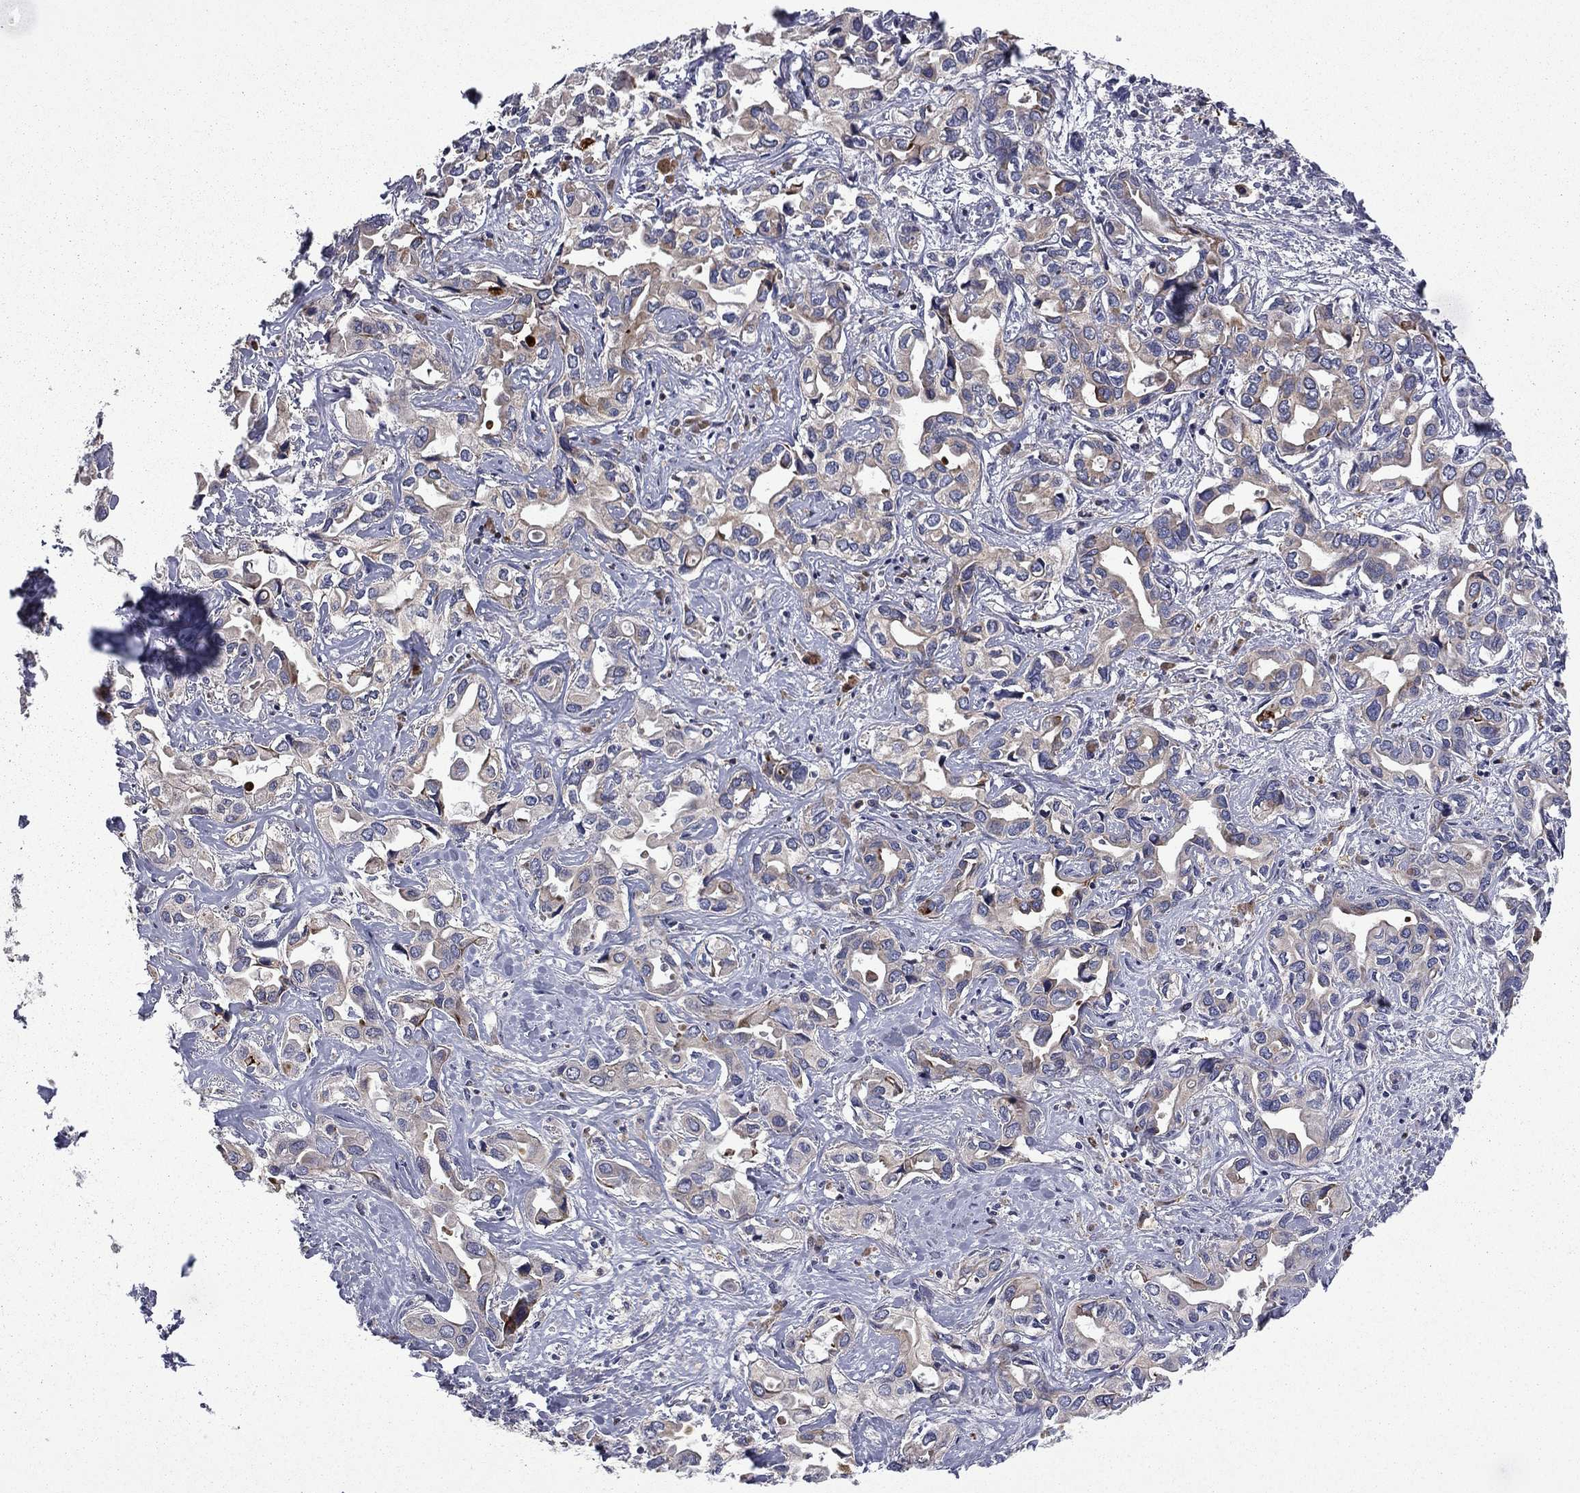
{"staining": {"intensity": "weak", "quantity": "<25%", "location": "cytoplasmic/membranous"}, "tissue": "liver cancer", "cell_type": "Tumor cells", "image_type": "cancer", "snomed": [{"axis": "morphology", "description": "Cholangiocarcinoma"}, {"axis": "topography", "description": "Liver"}], "caption": "Cholangiocarcinoma (liver) was stained to show a protein in brown. There is no significant staining in tumor cells.", "gene": "CEACAM7", "patient": {"sex": "female", "age": 64}}